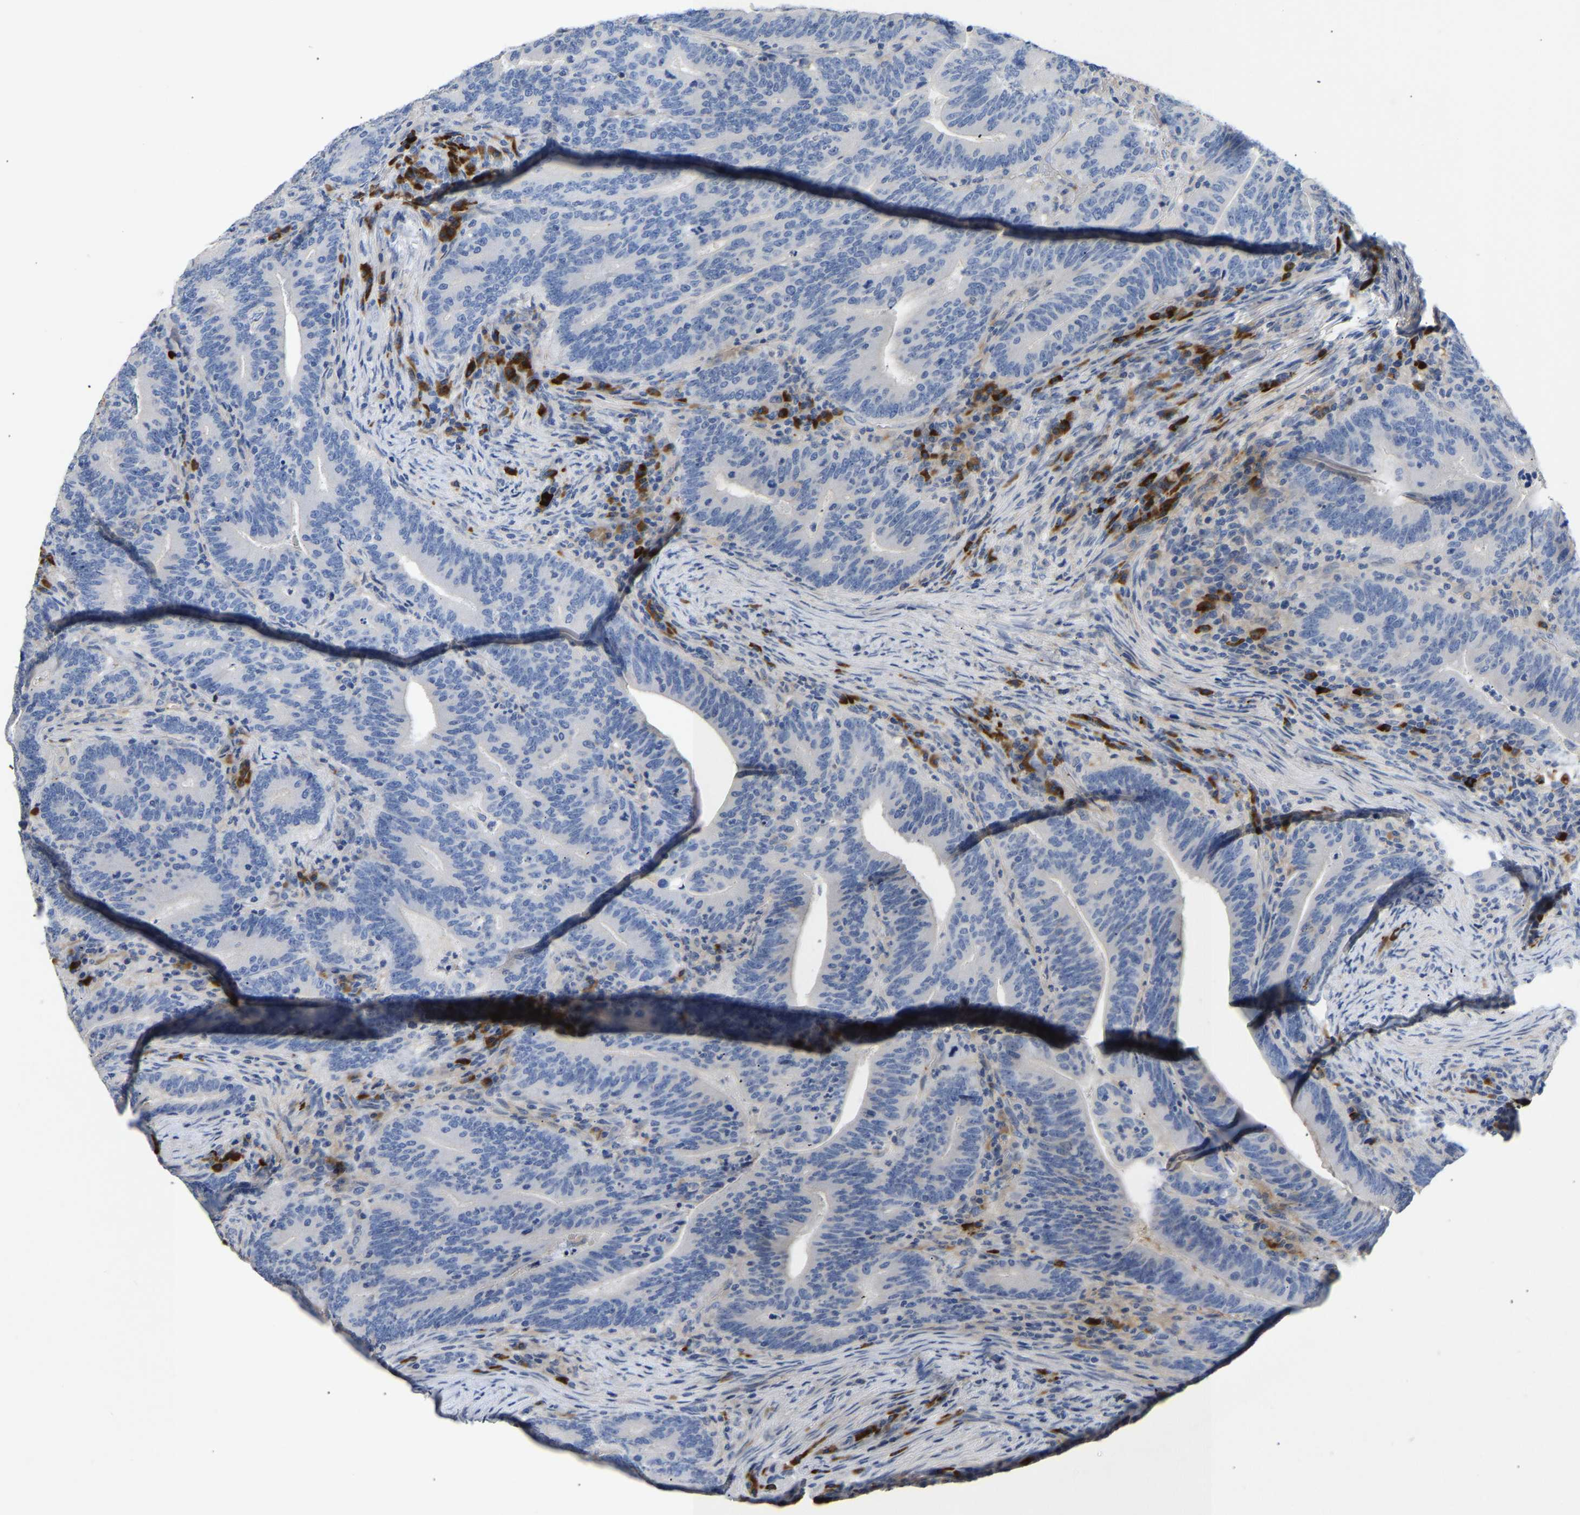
{"staining": {"intensity": "negative", "quantity": "none", "location": "none"}, "tissue": "colorectal cancer", "cell_type": "Tumor cells", "image_type": "cancer", "snomed": [{"axis": "morphology", "description": "Adenocarcinoma, NOS"}, {"axis": "topography", "description": "Colon"}], "caption": "Immunohistochemistry of colorectal adenocarcinoma displays no expression in tumor cells.", "gene": "FGF18", "patient": {"sex": "female", "age": 66}}